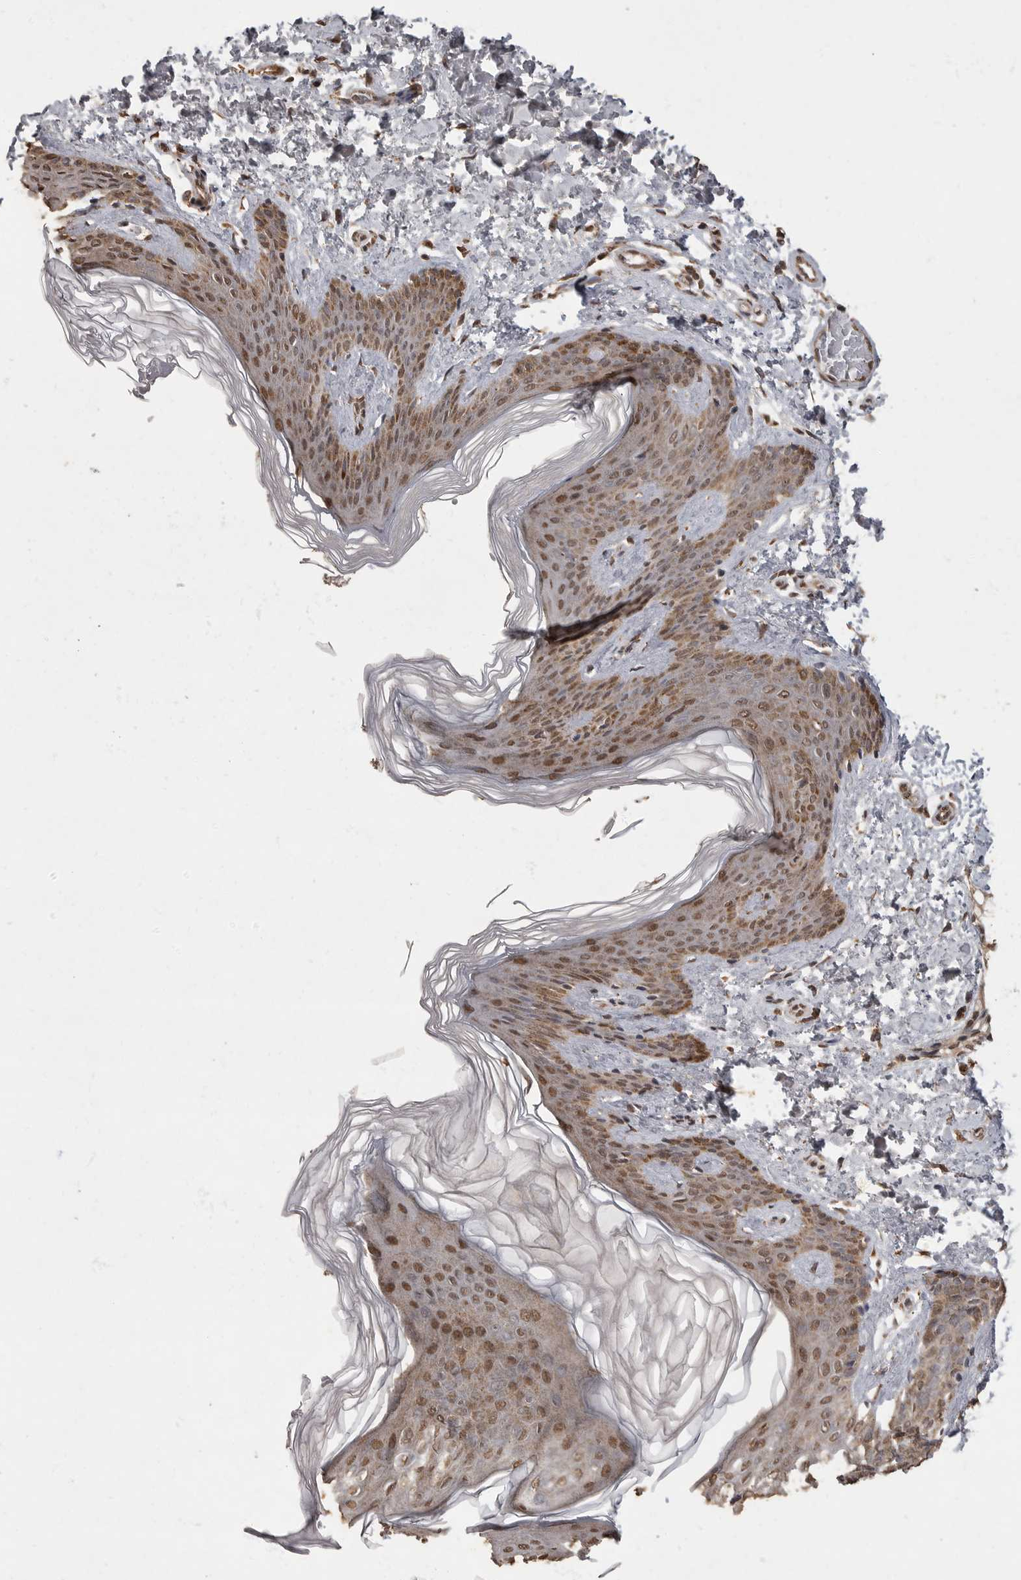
{"staining": {"intensity": "moderate", "quantity": "25%-75%", "location": "cytoplasmic/membranous"}, "tissue": "skin", "cell_type": "Fibroblasts", "image_type": "normal", "snomed": [{"axis": "morphology", "description": "Normal tissue, NOS"}, {"axis": "morphology", "description": "Neoplasm, benign, NOS"}, {"axis": "topography", "description": "Skin"}, {"axis": "topography", "description": "Soft tissue"}], "caption": "Protein staining of unremarkable skin exhibits moderate cytoplasmic/membranous expression in about 25%-75% of fibroblasts.", "gene": "MAFG", "patient": {"sex": "male", "age": 26}}